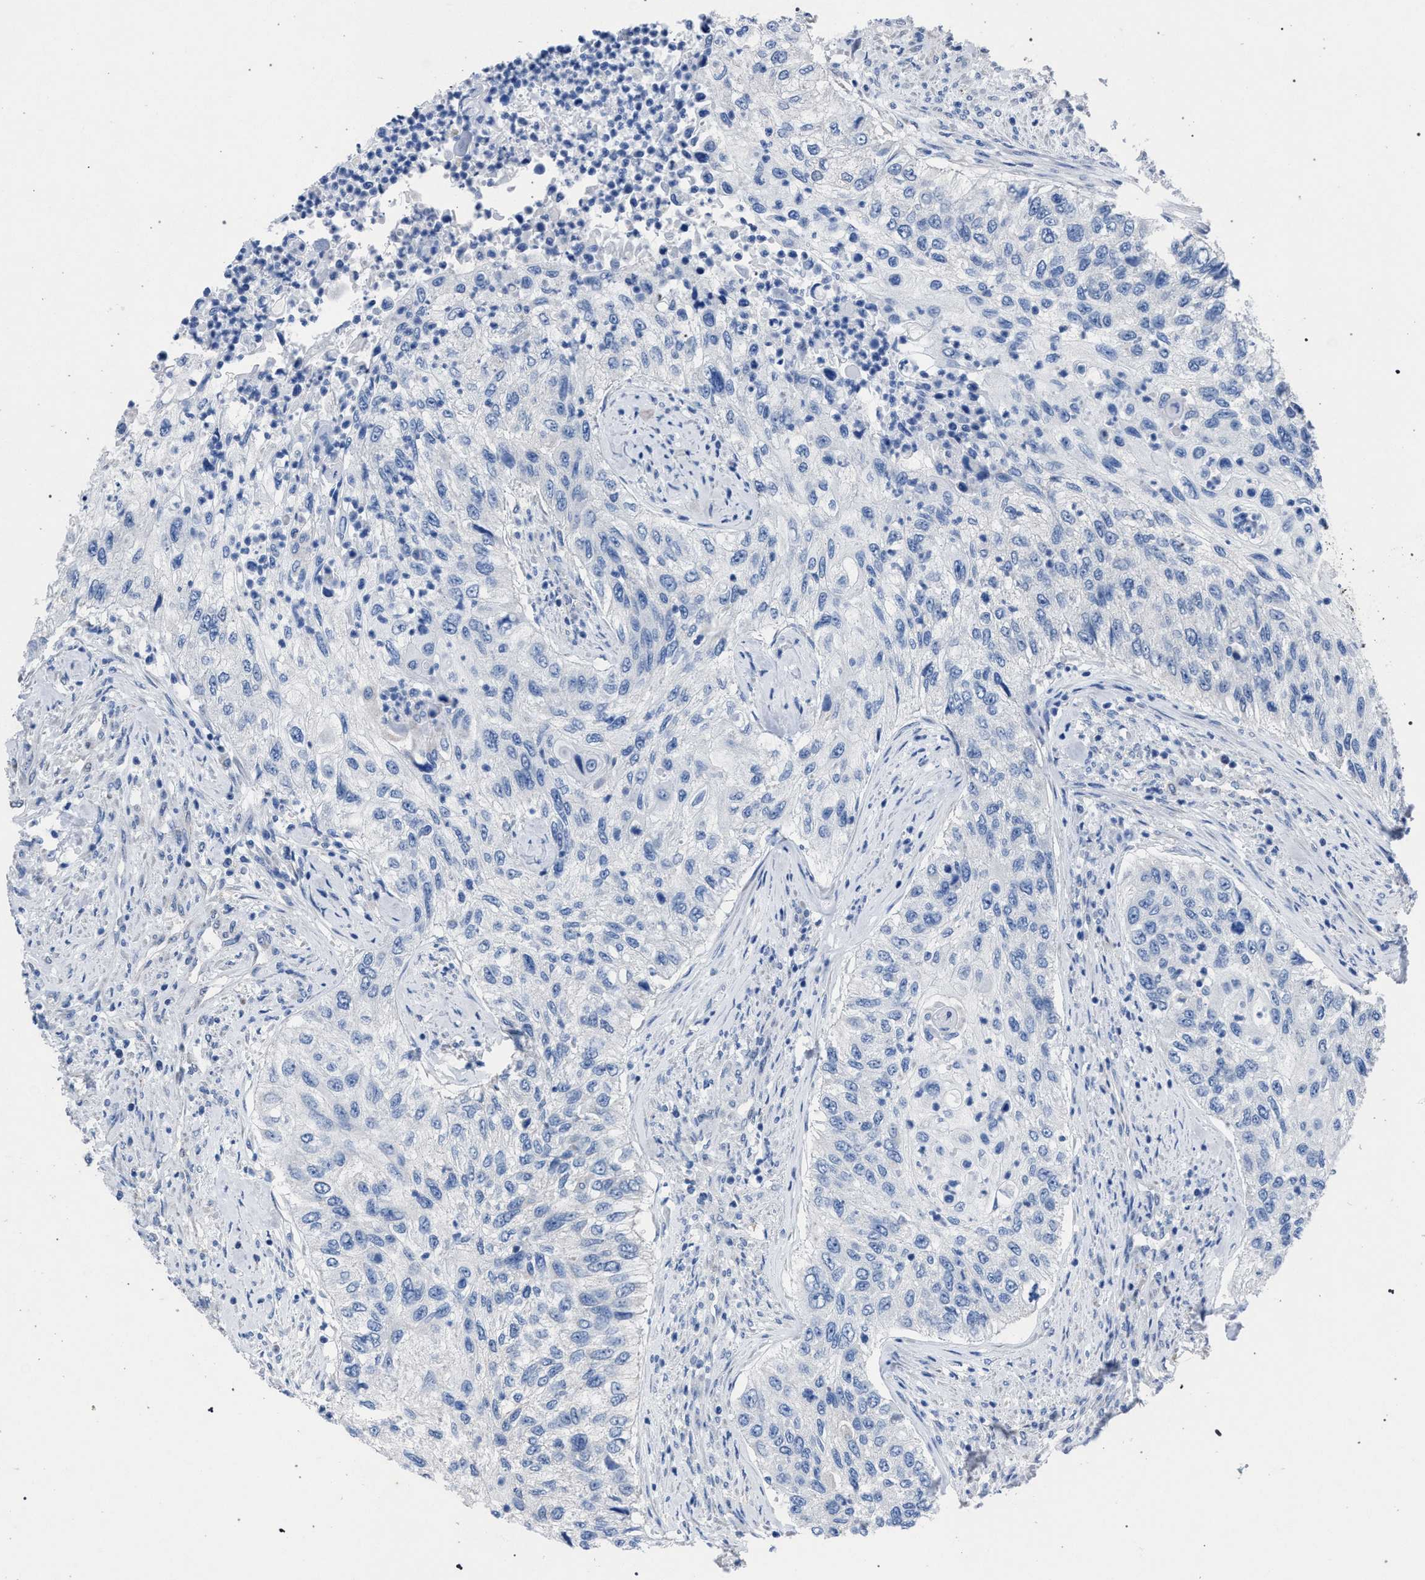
{"staining": {"intensity": "negative", "quantity": "none", "location": "none"}, "tissue": "urothelial cancer", "cell_type": "Tumor cells", "image_type": "cancer", "snomed": [{"axis": "morphology", "description": "Urothelial carcinoma, High grade"}, {"axis": "topography", "description": "Urinary bladder"}], "caption": "This is a histopathology image of immunohistochemistry (IHC) staining of high-grade urothelial carcinoma, which shows no positivity in tumor cells.", "gene": "CRYZ", "patient": {"sex": "female", "age": 60}}